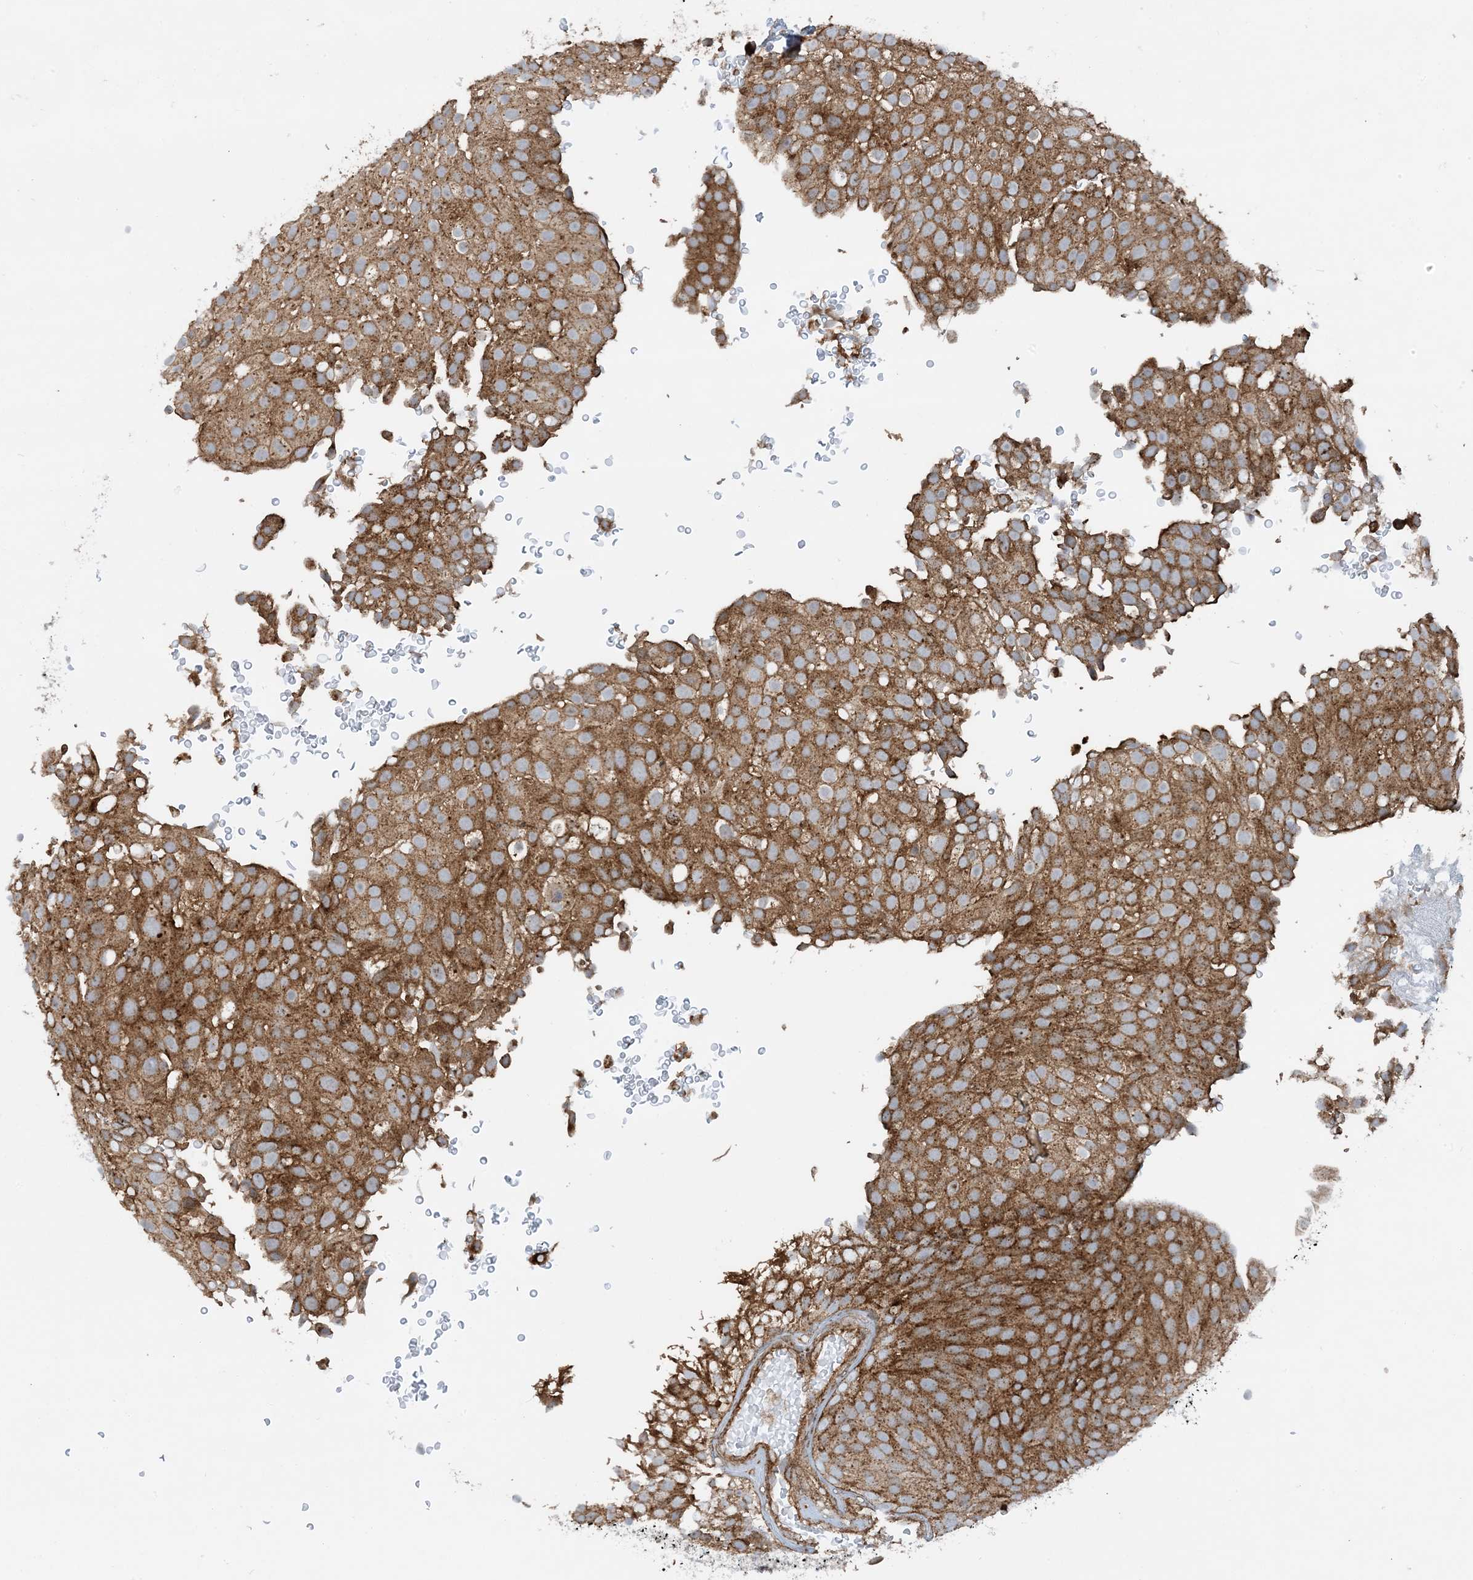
{"staining": {"intensity": "strong", "quantity": ">75%", "location": "cytoplasmic/membranous"}, "tissue": "urothelial cancer", "cell_type": "Tumor cells", "image_type": "cancer", "snomed": [{"axis": "morphology", "description": "Urothelial carcinoma, Low grade"}, {"axis": "topography", "description": "Urinary bladder"}], "caption": "The image demonstrates a brown stain indicating the presence of a protein in the cytoplasmic/membranous of tumor cells in urothelial carcinoma (low-grade).", "gene": "STAM2", "patient": {"sex": "male", "age": 78}}